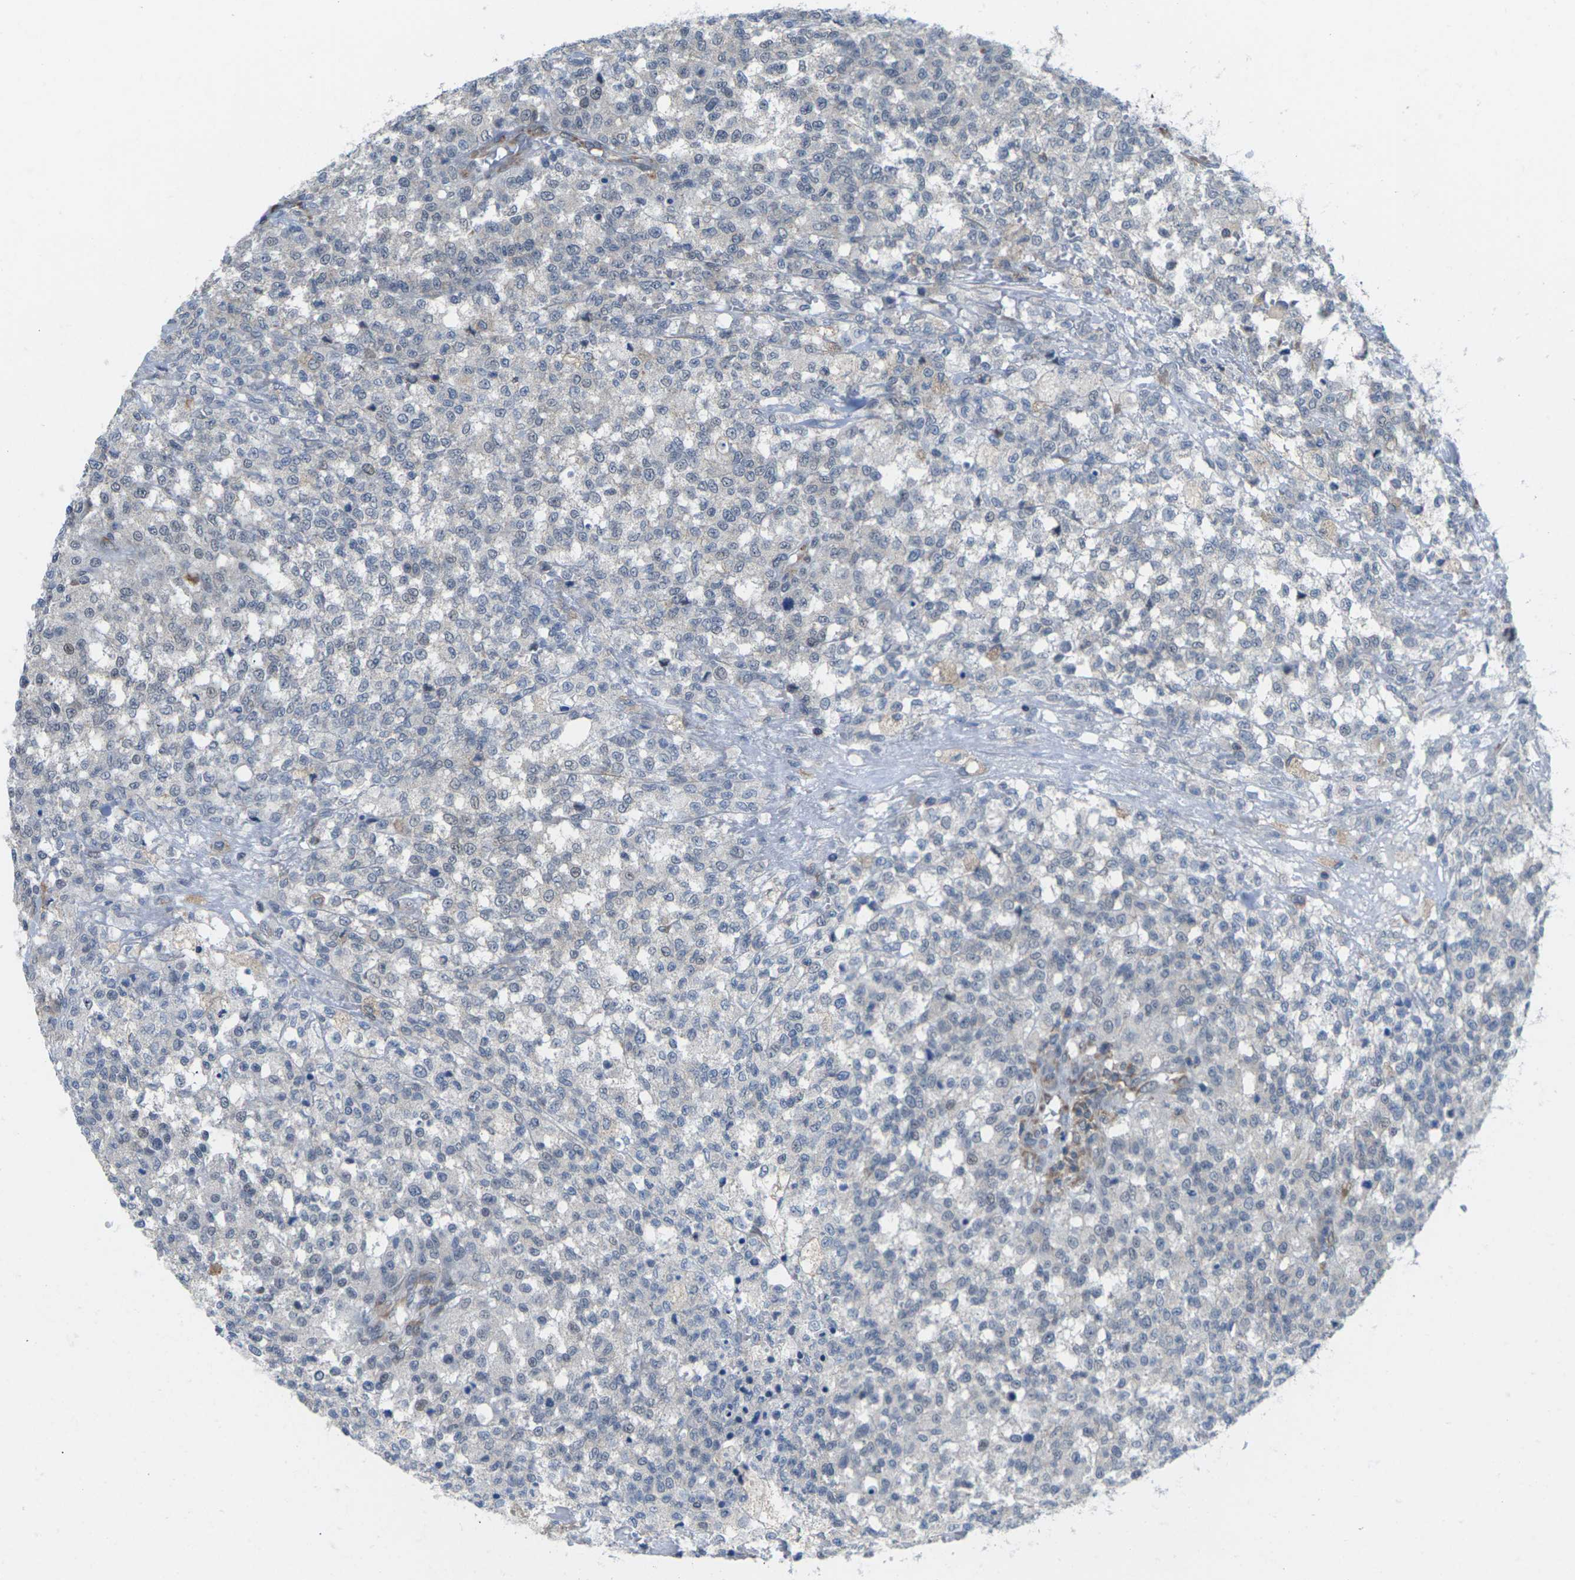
{"staining": {"intensity": "negative", "quantity": "none", "location": "none"}, "tissue": "testis cancer", "cell_type": "Tumor cells", "image_type": "cancer", "snomed": [{"axis": "morphology", "description": "Seminoma, NOS"}, {"axis": "topography", "description": "Testis"}], "caption": "Testis cancer was stained to show a protein in brown. There is no significant expression in tumor cells. (Stains: DAB immunohistochemistry (IHC) with hematoxylin counter stain, Microscopy: brightfield microscopy at high magnification).", "gene": "PDZK1IP1", "patient": {"sex": "male", "age": 59}}